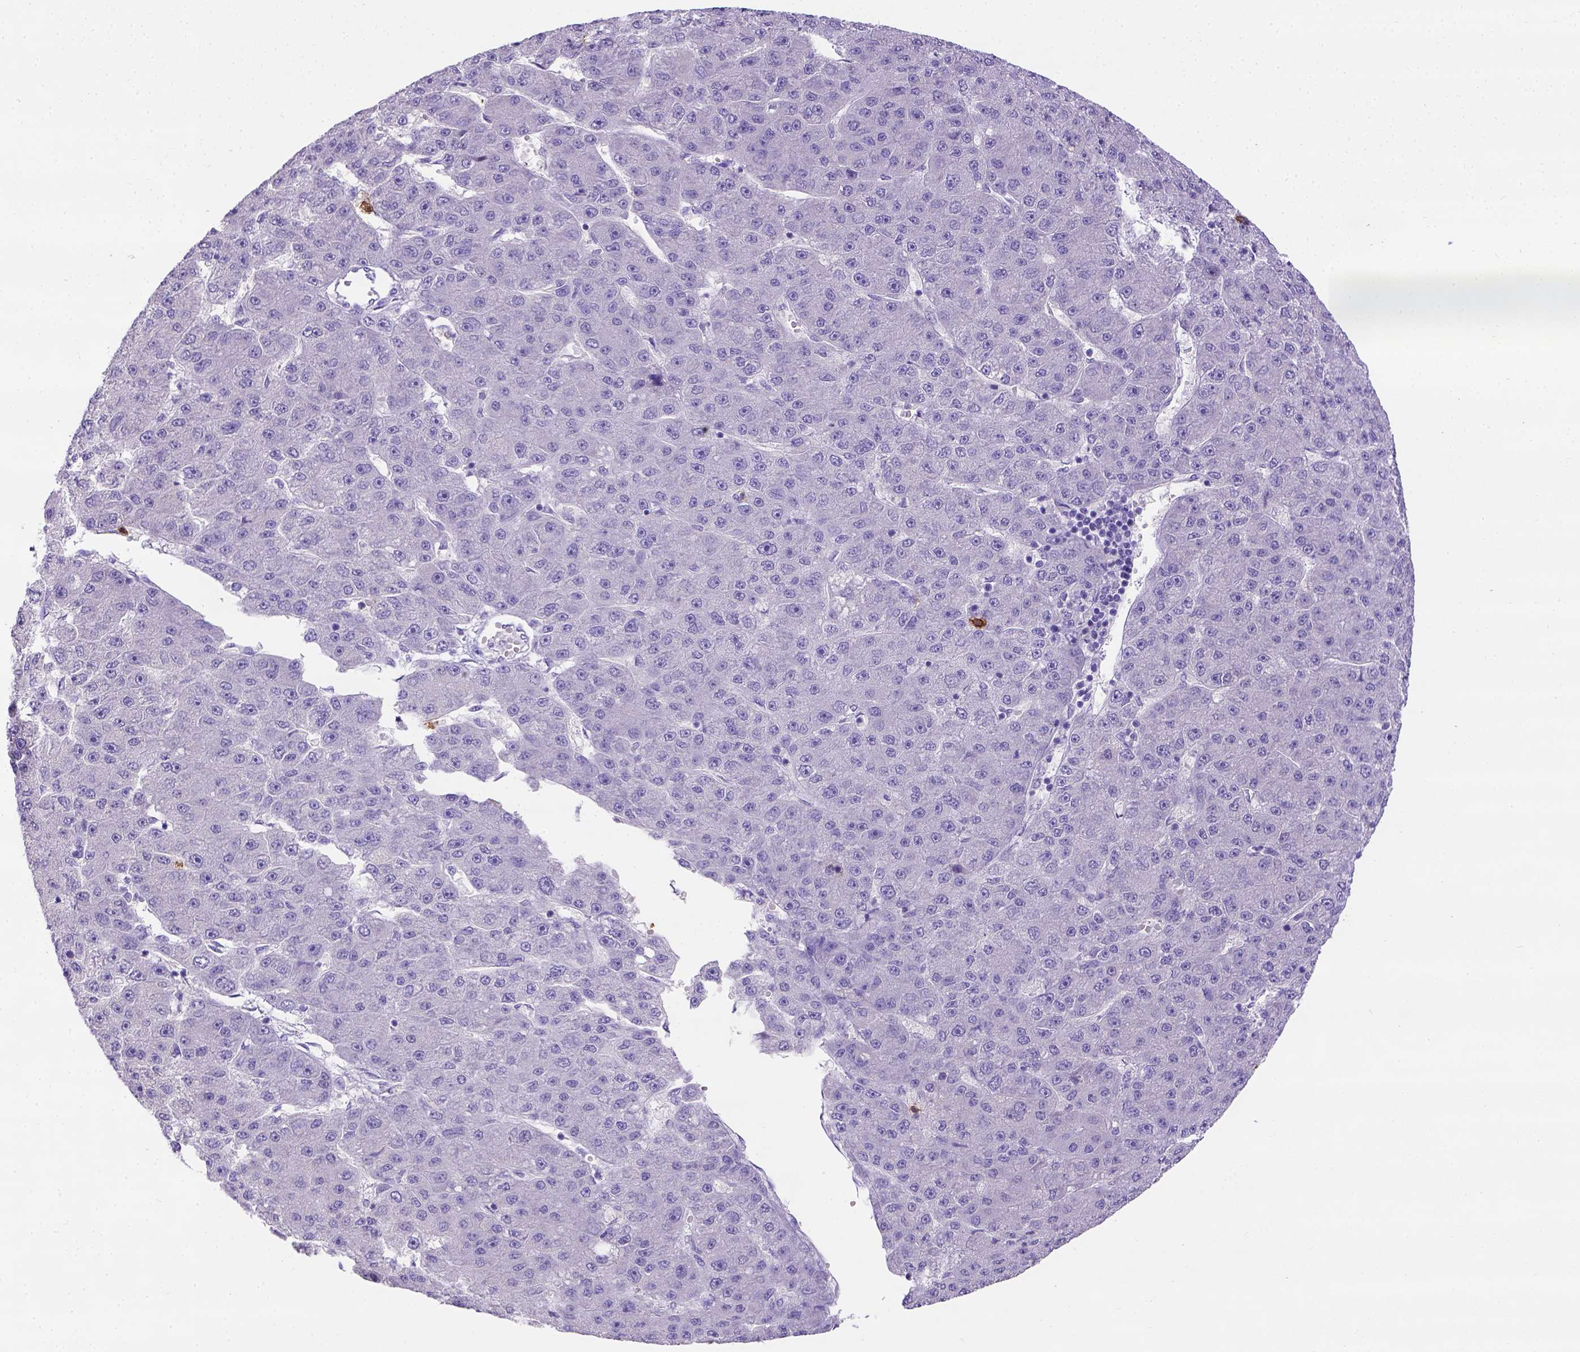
{"staining": {"intensity": "negative", "quantity": "none", "location": "none"}, "tissue": "liver cancer", "cell_type": "Tumor cells", "image_type": "cancer", "snomed": [{"axis": "morphology", "description": "Carcinoma, Hepatocellular, NOS"}, {"axis": "topography", "description": "Liver"}], "caption": "DAB immunohistochemical staining of human liver hepatocellular carcinoma demonstrates no significant staining in tumor cells.", "gene": "B3GAT1", "patient": {"sex": "male", "age": 67}}